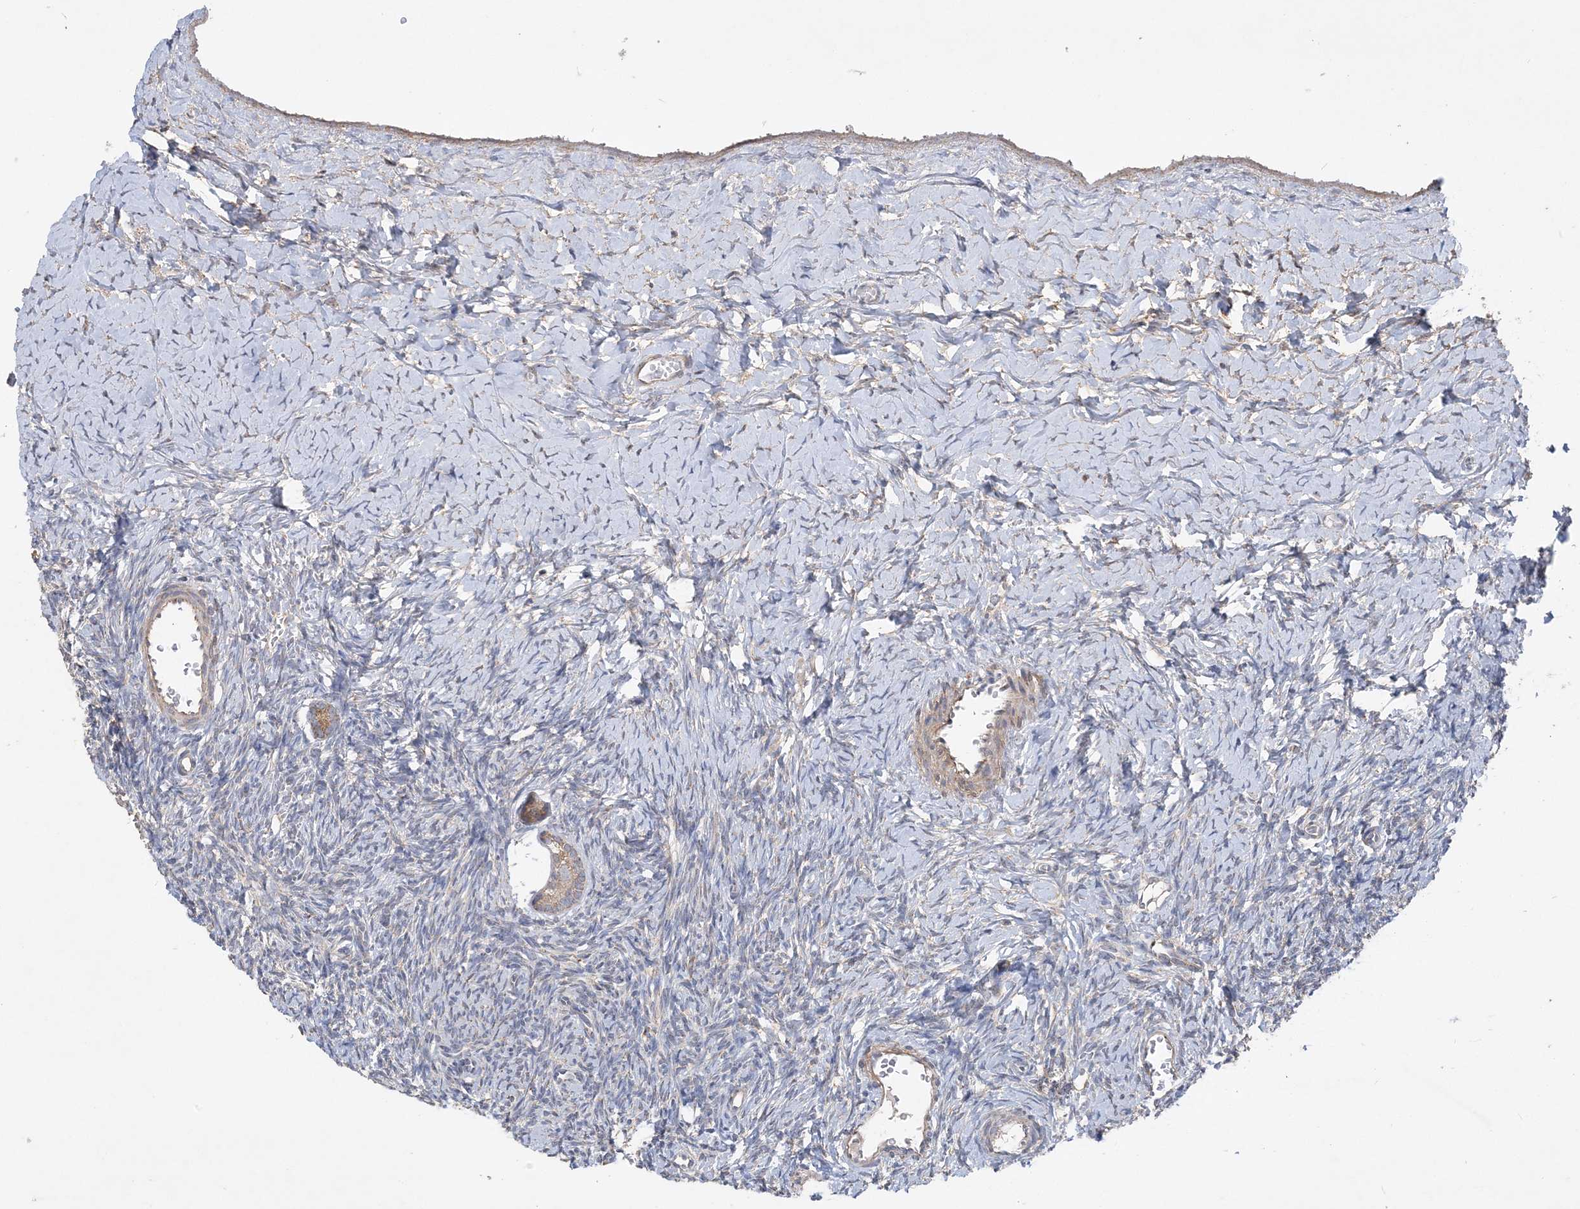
{"staining": {"intensity": "weak", "quantity": ">75%", "location": "cytoplasmic/membranous"}, "tissue": "ovary", "cell_type": "Follicle cells", "image_type": "normal", "snomed": [{"axis": "morphology", "description": "Normal tissue, NOS"}, {"axis": "morphology", "description": "Developmental malformation"}, {"axis": "topography", "description": "Ovary"}], "caption": "Immunohistochemical staining of normal human ovary shows >75% levels of weak cytoplasmic/membranous protein staining in about >75% of follicle cells.", "gene": "FEZ2", "patient": {"sex": "female", "age": 39}}